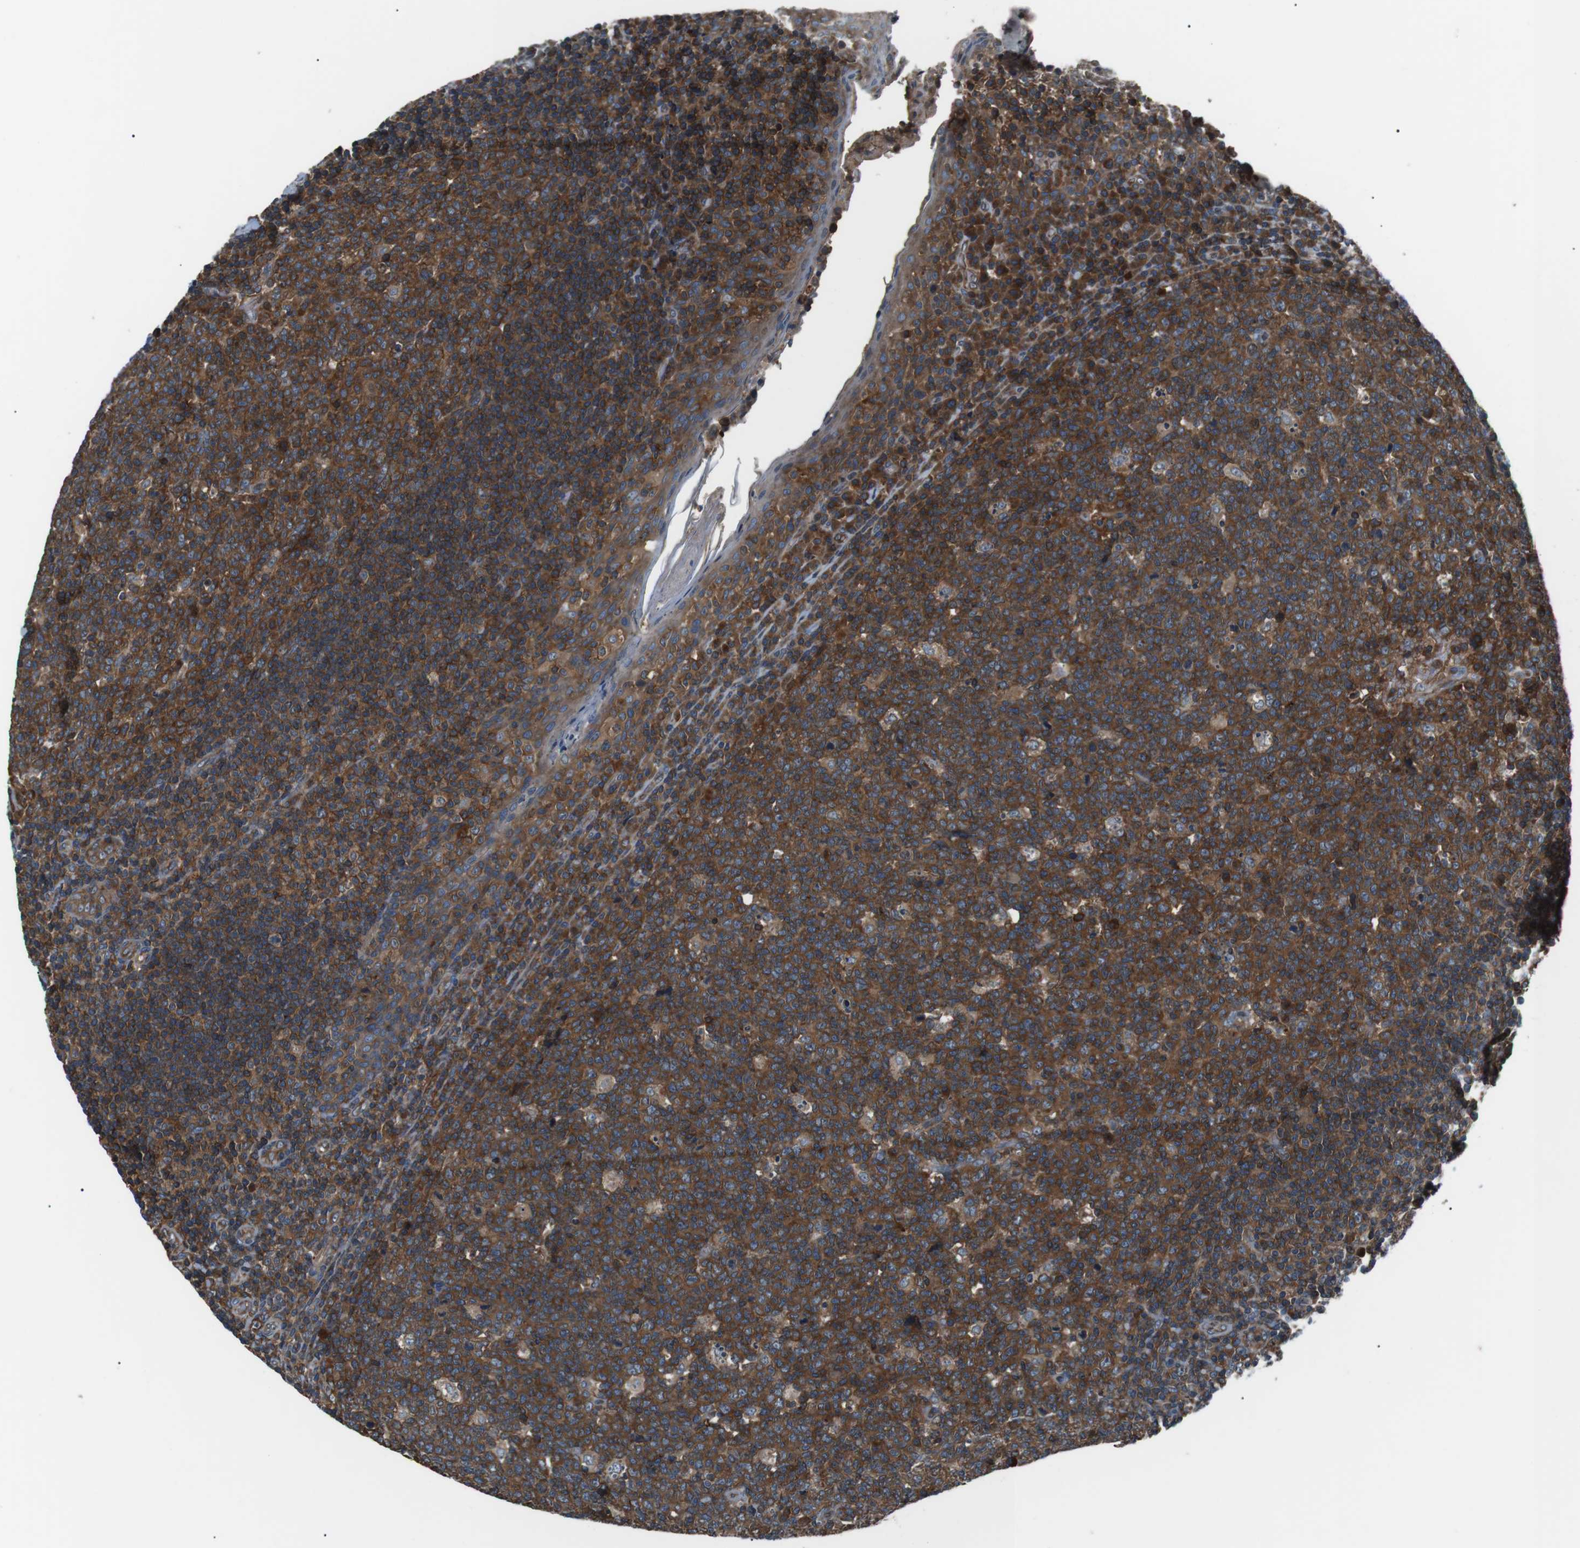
{"staining": {"intensity": "strong", "quantity": ">75%", "location": "cytoplasmic/membranous"}, "tissue": "tonsil", "cell_type": "Germinal center cells", "image_type": "normal", "snomed": [{"axis": "morphology", "description": "Normal tissue, NOS"}, {"axis": "topography", "description": "Tonsil"}], "caption": "Brown immunohistochemical staining in normal tonsil shows strong cytoplasmic/membranous expression in approximately >75% of germinal center cells. (Brightfield microscopy of DAB IHC at high magnification).", "gene": "GPR161", "patient": {"sex": "male", "age": 17}}